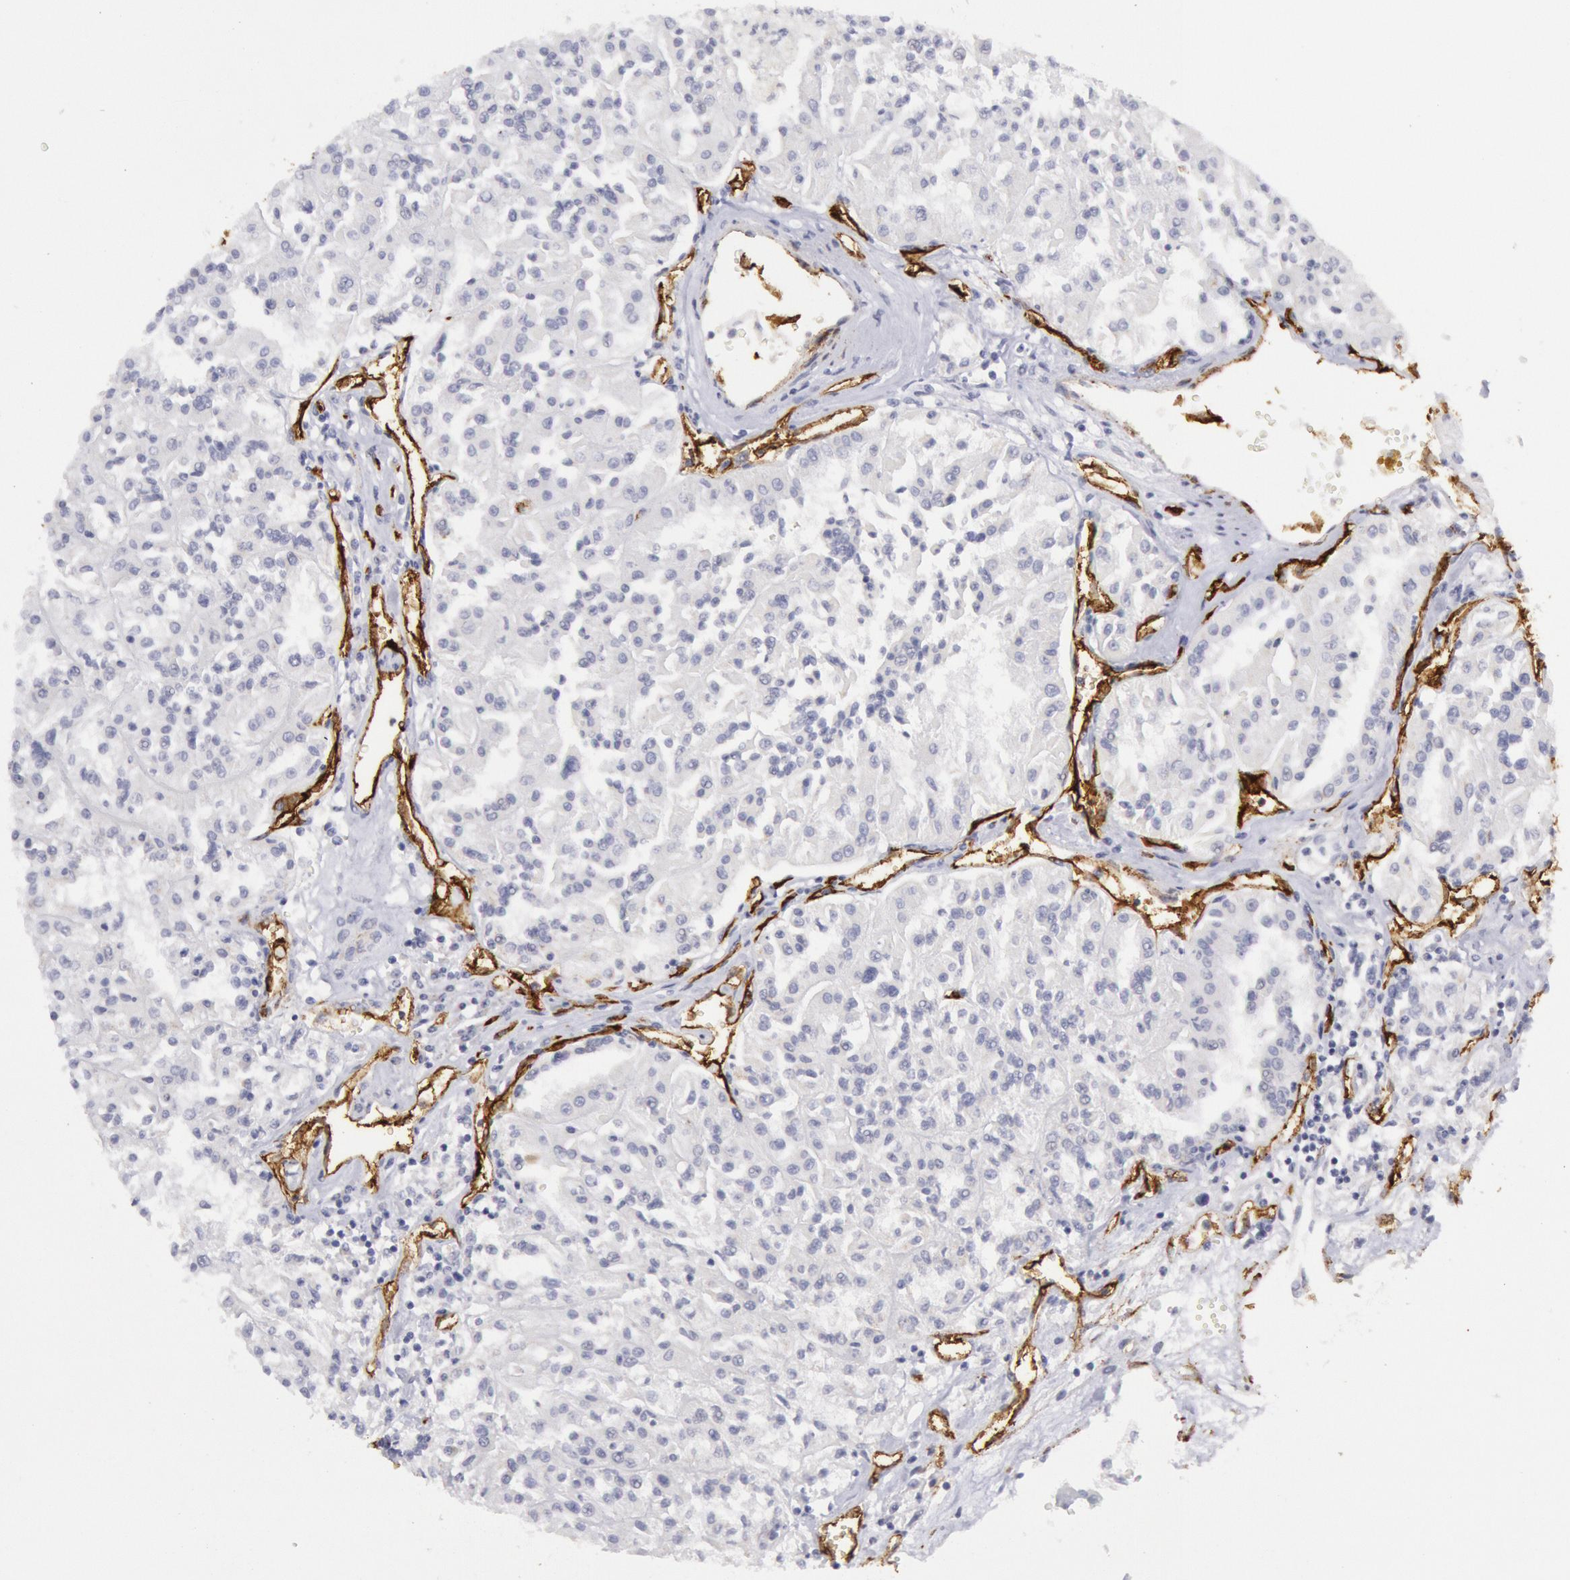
{"staining": {"intensity": "negative", "quantity": "none", "location": "none"}, "tissue": "renal cancer", "cell_type": "Tumor cells", "image_type": "cancer", "snomed": [{"axis": "morphology", "description": "Adenocarcinoma, NOS"}, {"axis": "topography", "description": "Kidney"}], "caption": "Immunohistochemistry photomicrograph of neoplastic tissue: human renal cancer (adenocarcinoma) stained with DAB demonstrates no significant protein staining in tumor cells.", "gene": "CDH13", "patient": {"sex": "male", "age": 78}}